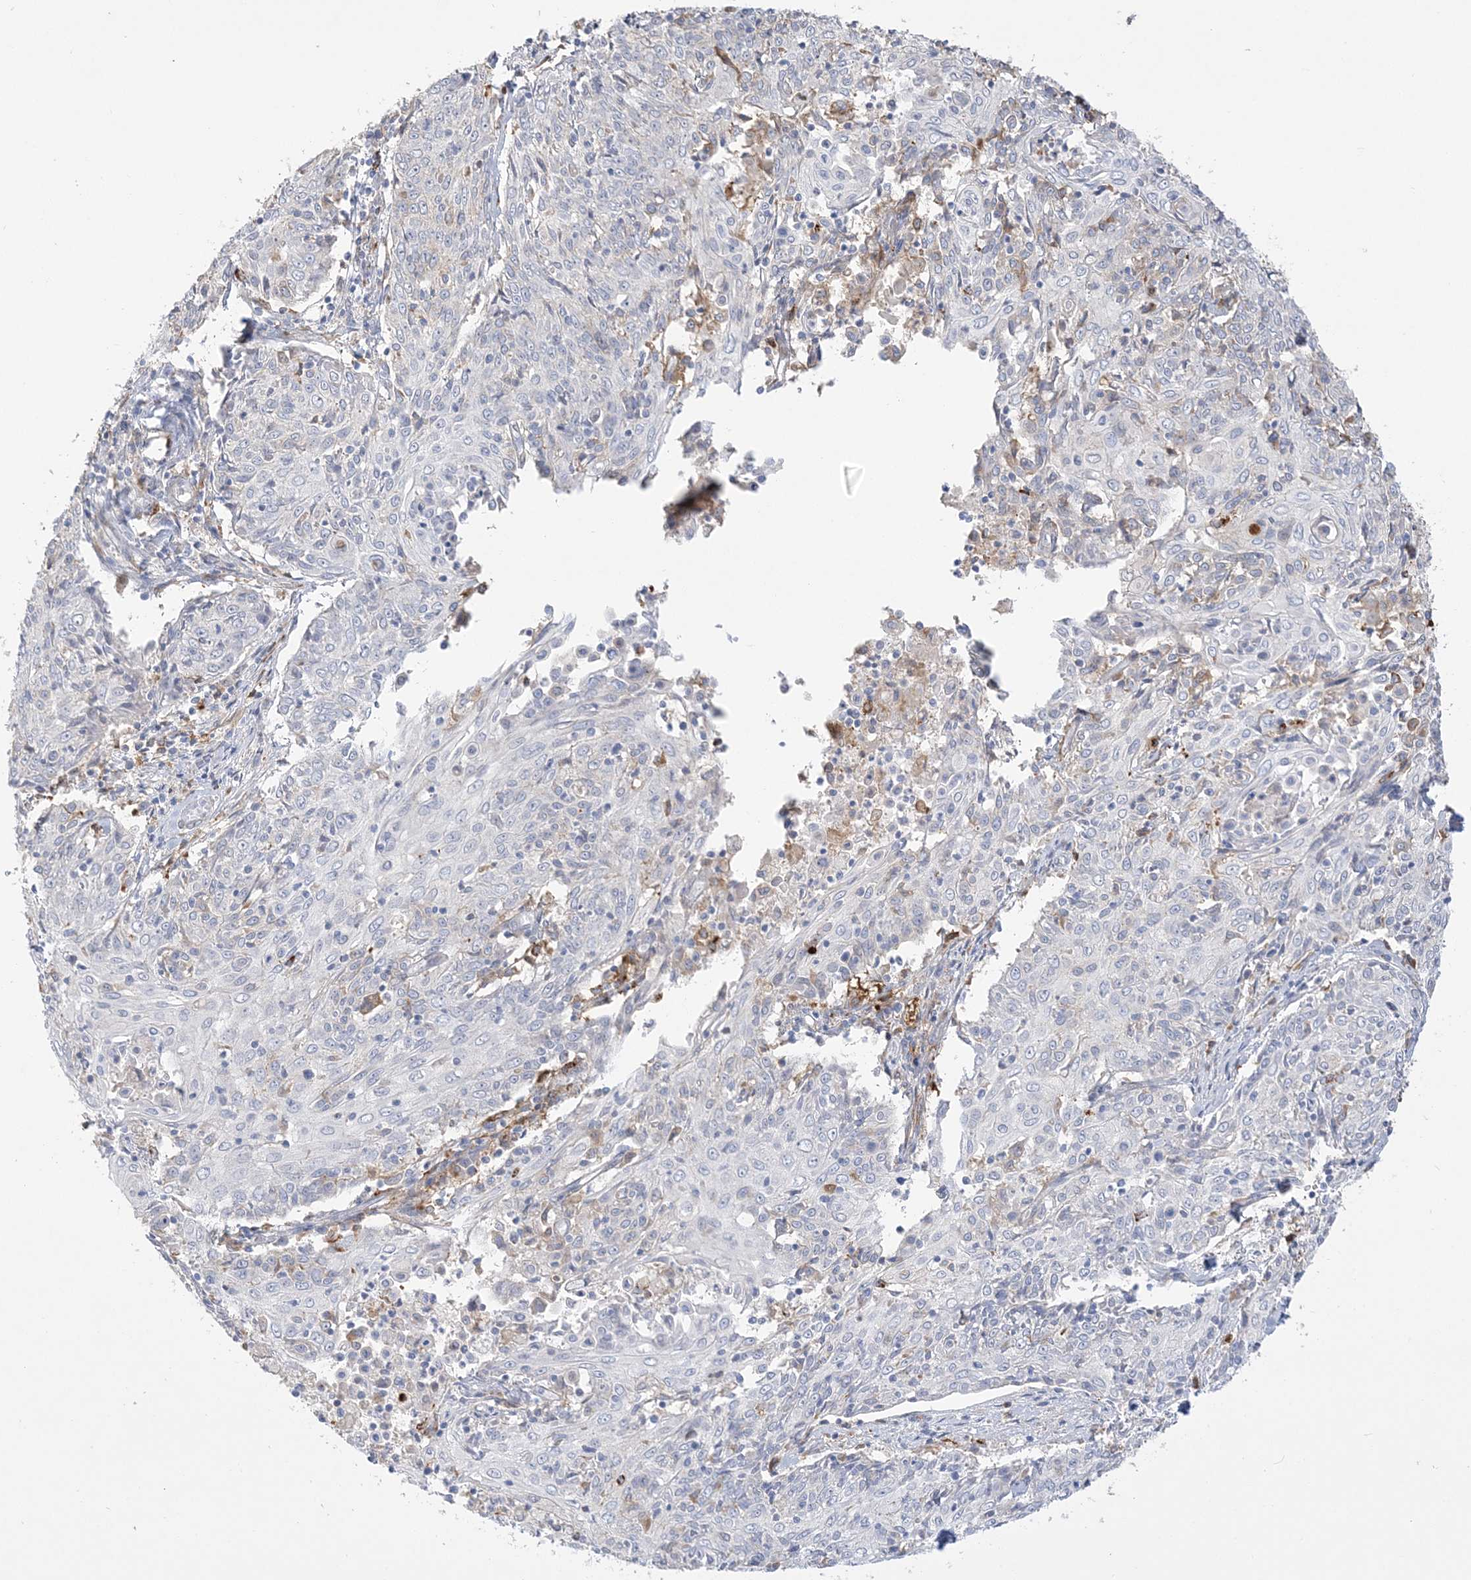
{"staining": {"intensity": "negative", "quantity": "none", "location": "none"}, "tissue": "cervical cancer", "cell_type": "Tumor cells", "image_type": "cancer", "snomed": [{"axis": "morphology", "description": "Squamous cell carcinoma, NOS"}, {"axis": "topography", "description": "Cervix"}], "caption": "Immunohistochemical staining of cervical cancer demonstrates no significant expression in tumor cells.", "gene": "HAAO", "patient": {"sex": "female", "age": 48}}